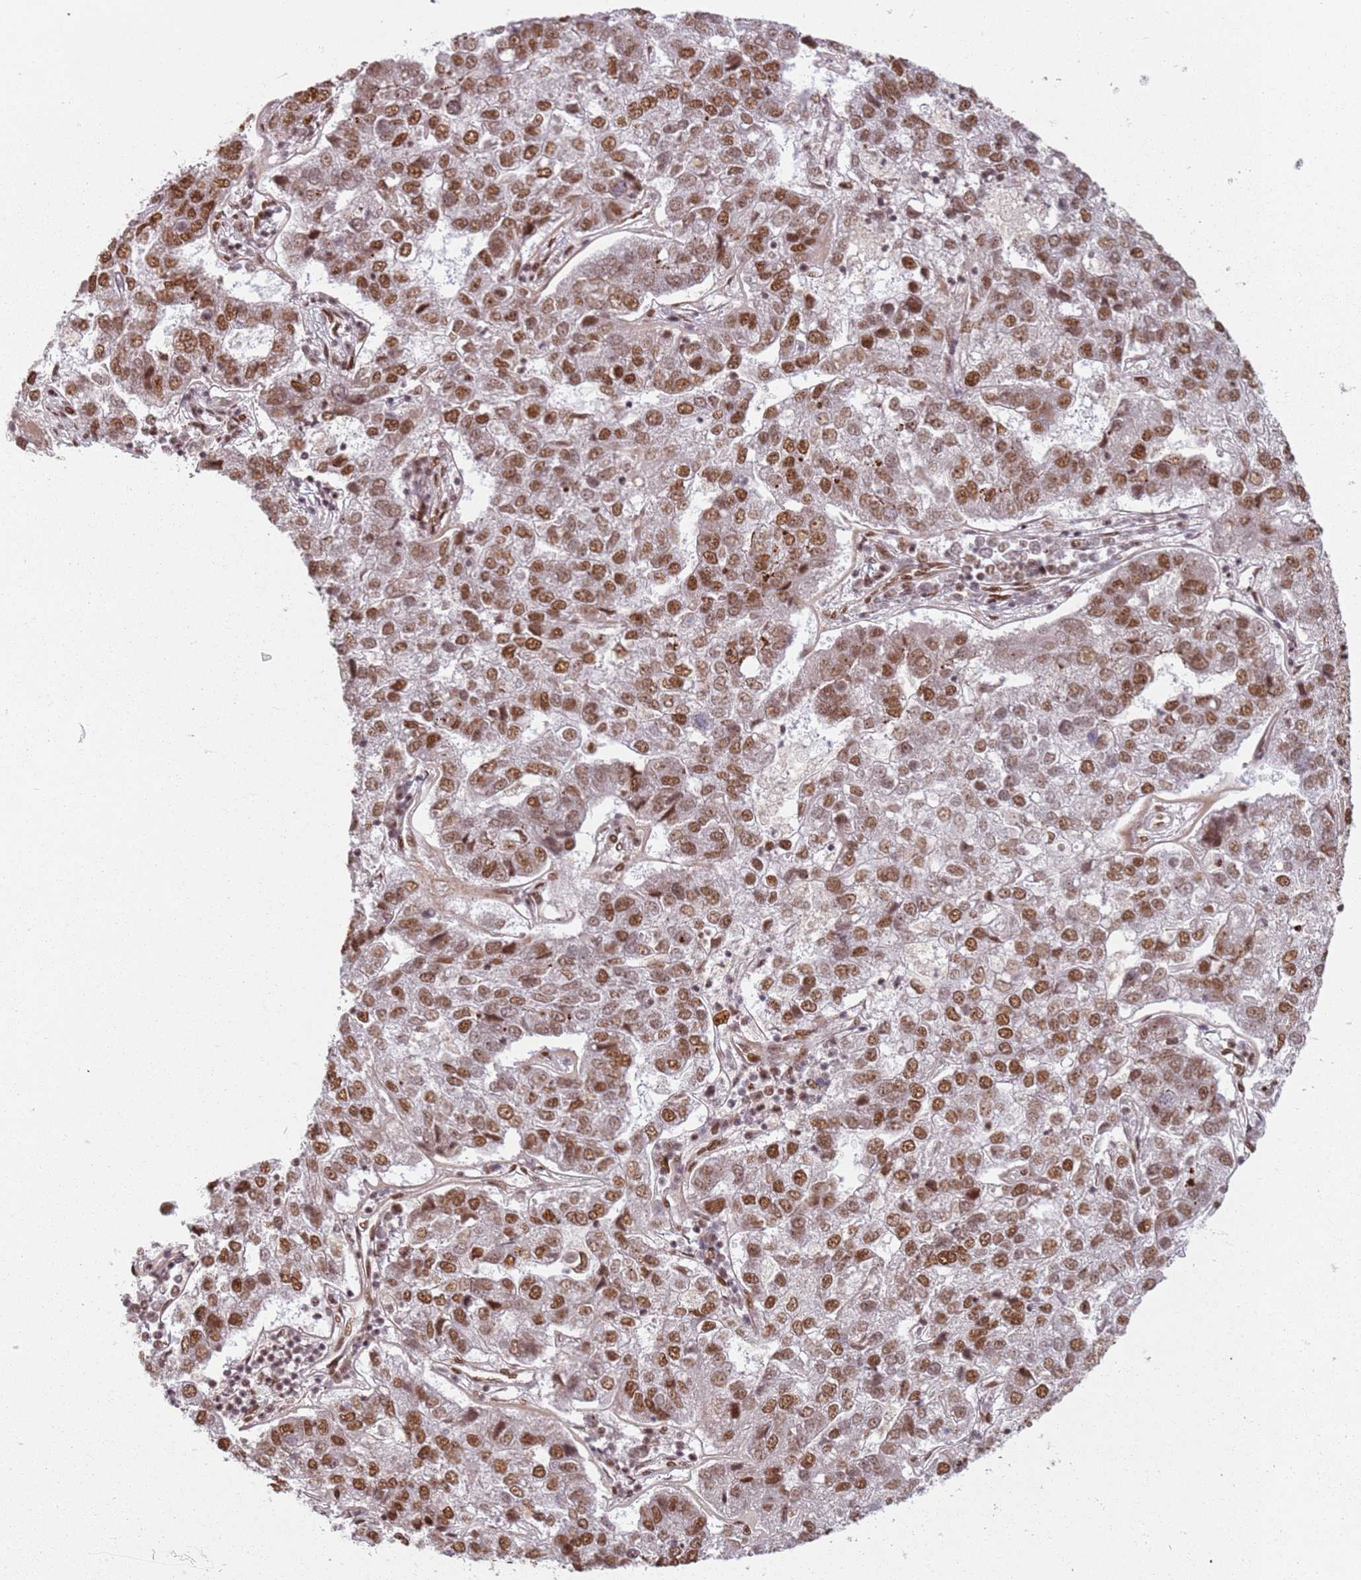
{"staining": {"intensity": "moderate", "quantity": ">75%", "location": "nuclear"}, "tissue": "pancreatic cancer", "cell_type": "Tumor cells", "image_type": "cancer", "snomed": [{"axis": "morphology", "description": "Adenocarcinoma, NOS"}, {"axis": "topography", "description": "Pancreas"}], "caption": "Human pancreatic adenocarcinoma stained for a protein (brown) reveals moderate nuclear positive staining in approximately >75% of tumor cells.", "gene": "TENT4A", "patient": {"sex": "female", "age": 61}}